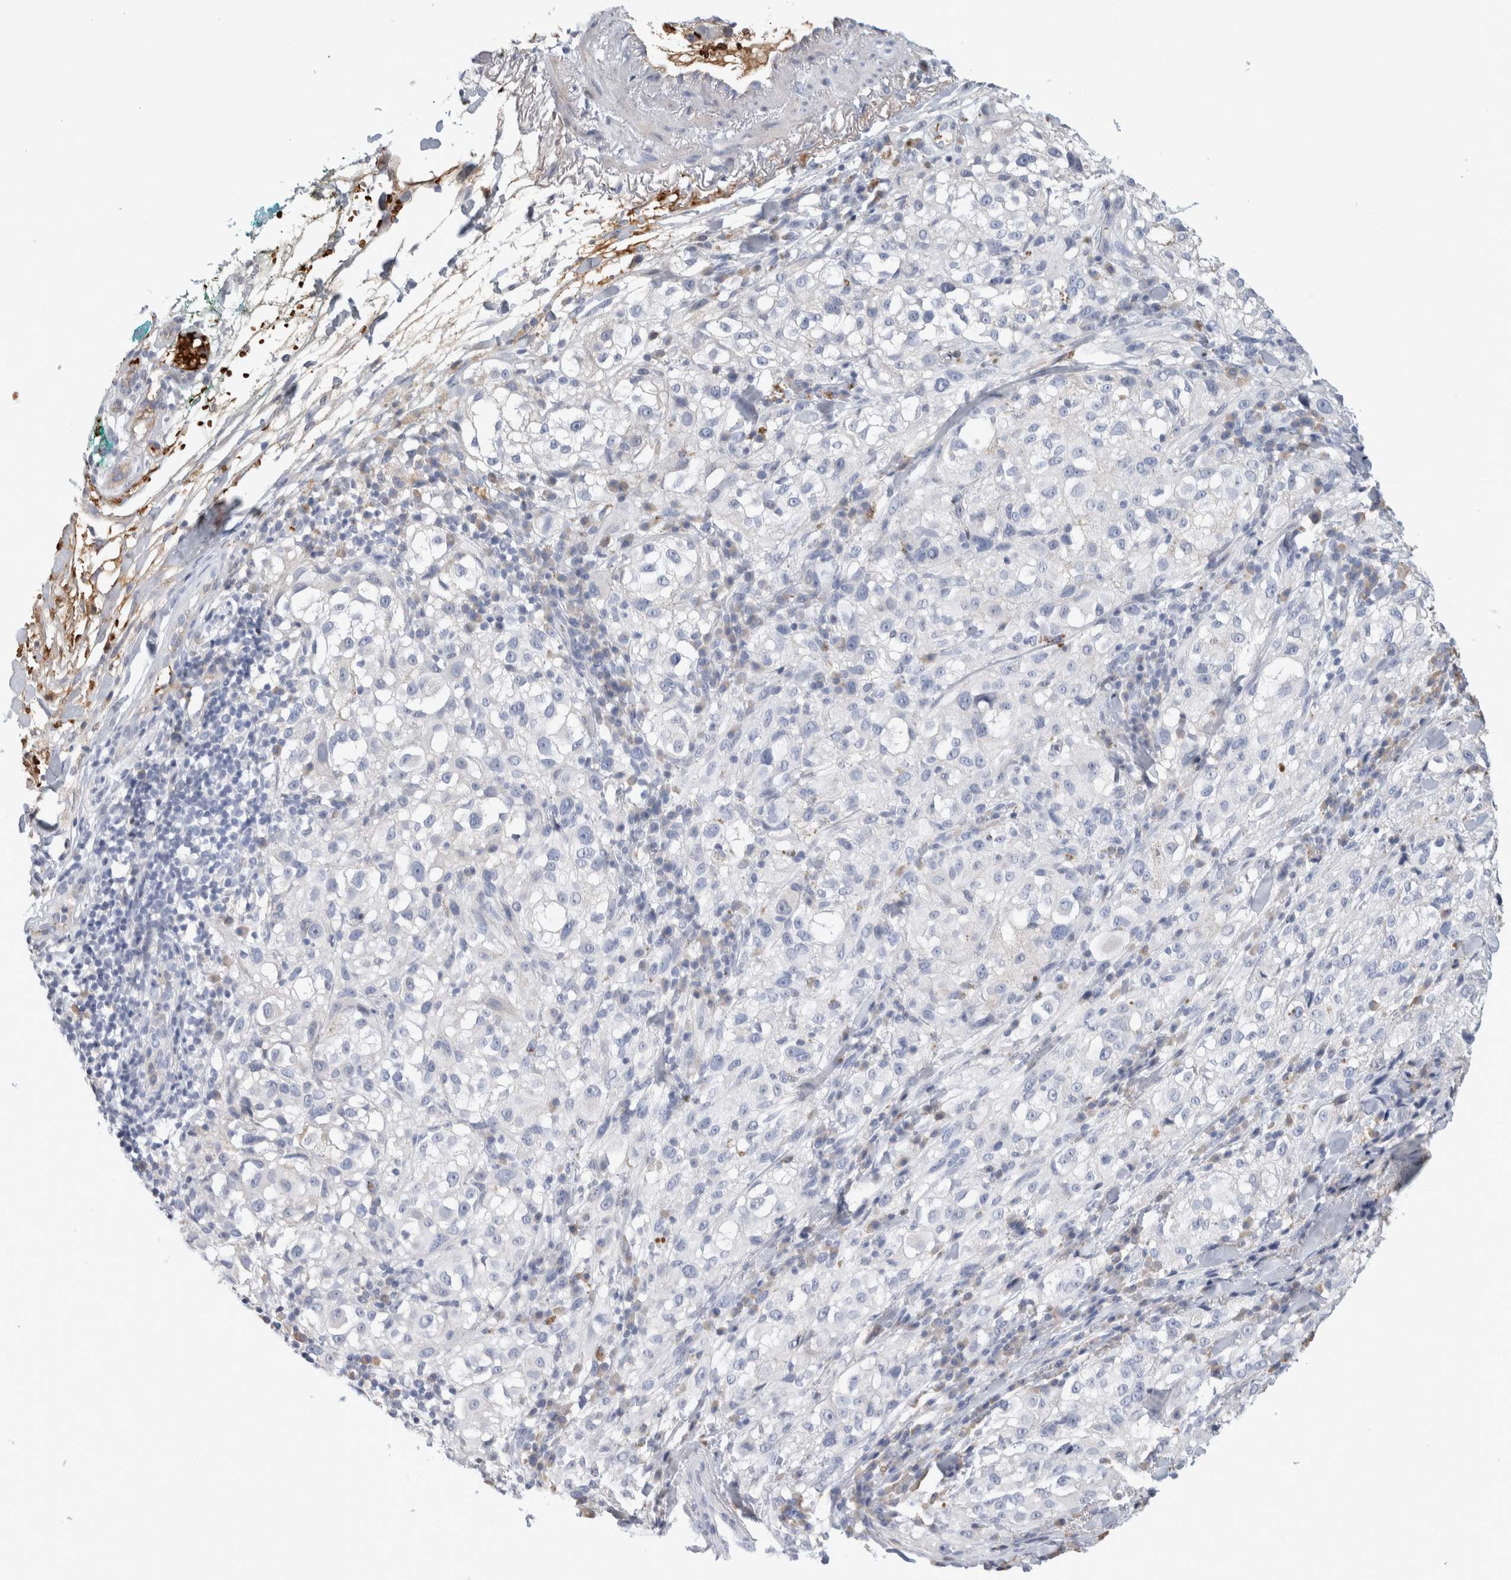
{"staining": {"intensity": "negative", "quantity": "none", "location": "none"}, "tissue": "melanoma", "cell_type": "Tumor cells", "image_type": "cancer", "snomed": [{"axis": "morphology", "description": "Necrosis, NOS"}, {"axis": "morphology", "description": "Malignant melanoma, NOS"}, {"axis": "topography", "description": "Skin"}], "caption": "Melanoma was stained to show a protein in brown. There is no significant expression in tumor cells.", "gene": "CA1", "patient": {"sex": "female", "age": 87}}